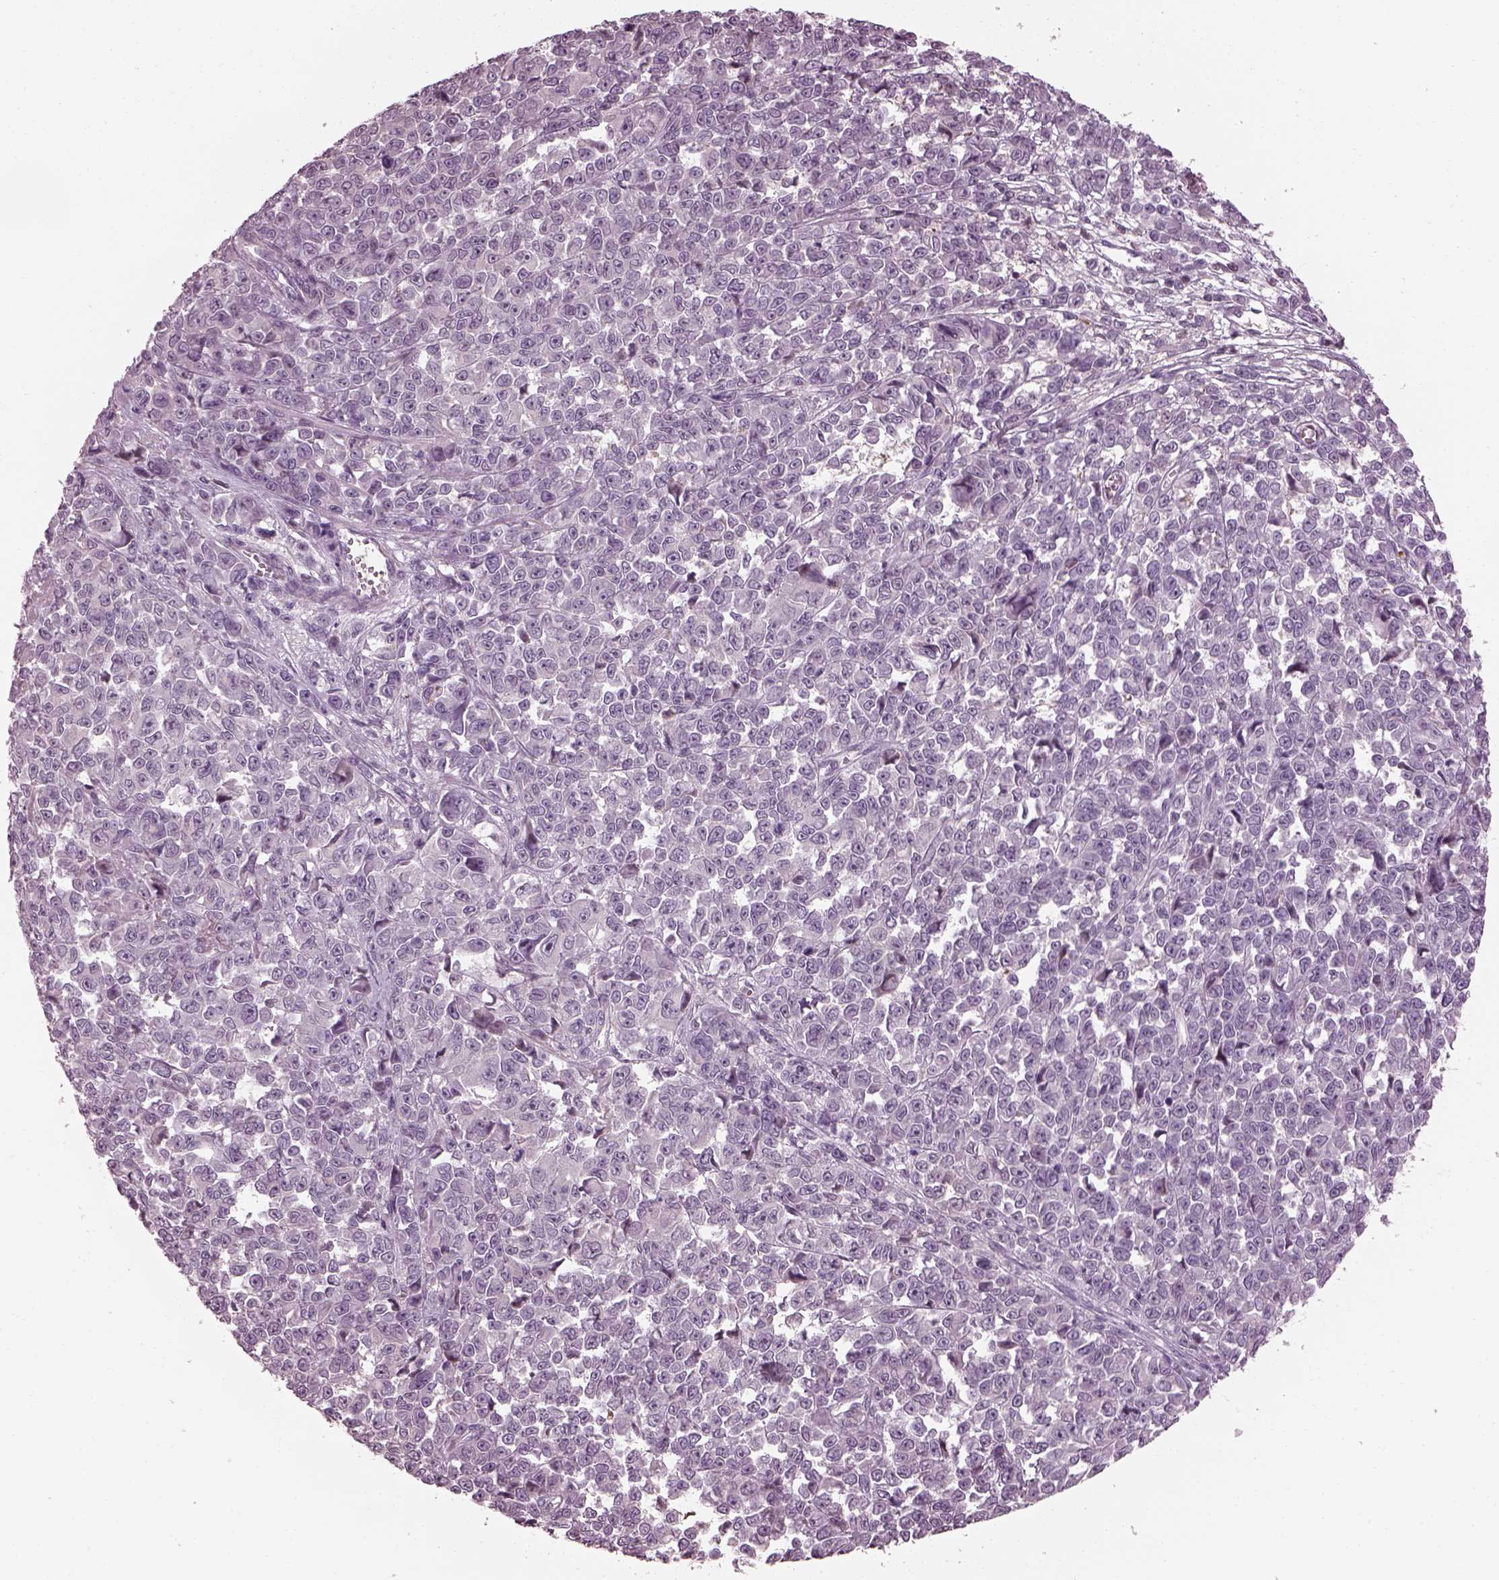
{"staining": {"intensity": "negative", "quantity": "none", "location": "none"}, "tissue": "melanoma", "cell_type": "Tumor cells", "image_type": "cancer", "snomed": [{"axis": "morphology", "description": "Malignant melanoma, NOS"}, {"axis": "topography", "description": "Skin"}], "caption": "DAB (3,3'-diaminobenzidine) immunohistochemical staining of human melanoma reveals no significant expression in tumor cells.", "gene": "BFSP1", "patient": {"sex": "female", "age": 95}}